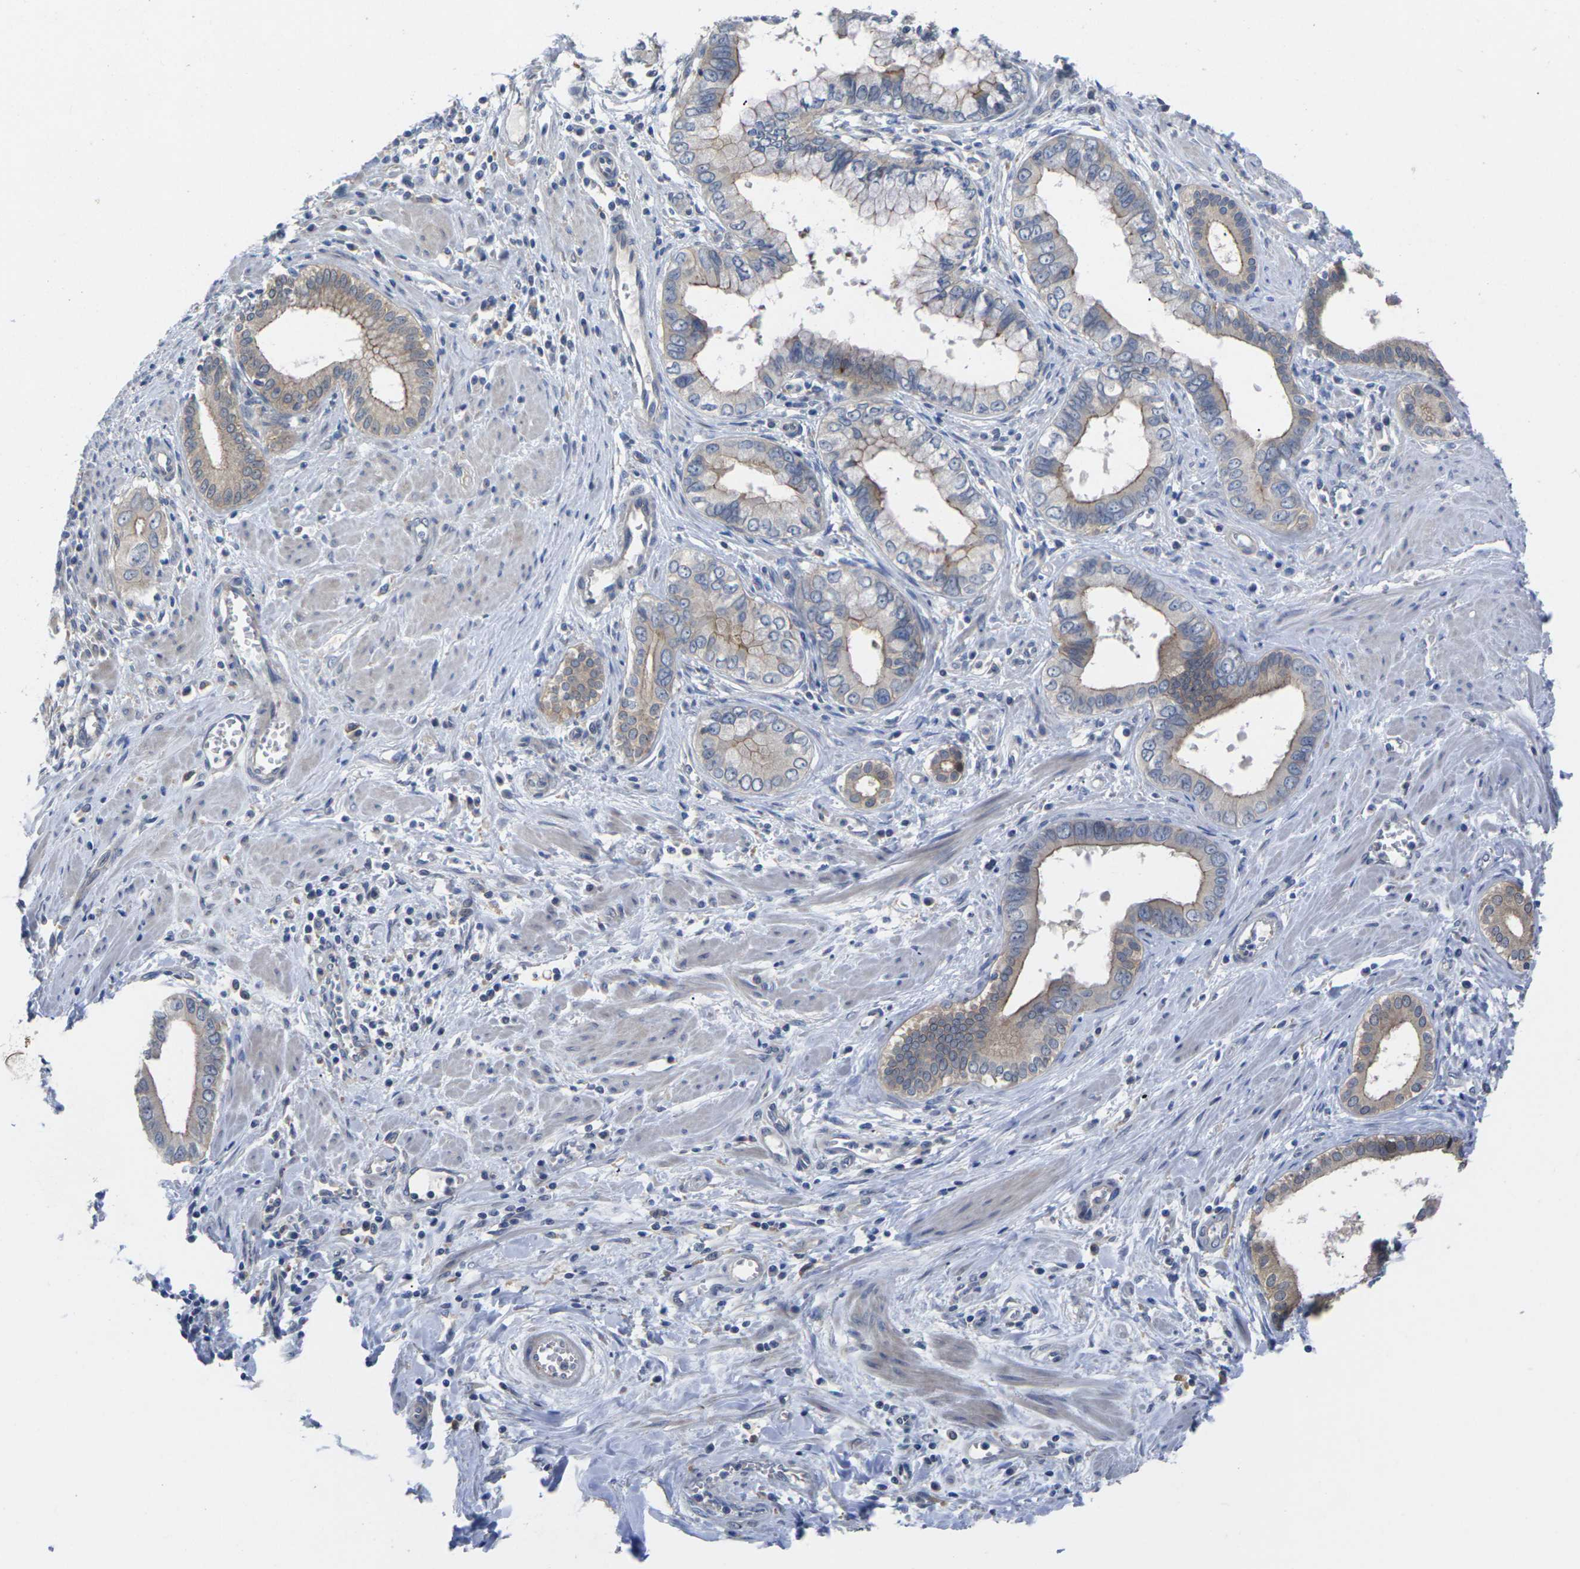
{"staining": {"intensity": "moderate", "quantity": "25%-75%", "location": "cytoplasmic/membranous"}, "tissue": "pancreatic cancer", "cell_type": "Tumor cells", "image_type": "cancer", "snomed": [{"axis": "morphology", "description": "Normal tissue, NOS"}, {"axis": "topography", "description": "Lymph node"}], "caption": "The photomicrograph demonstrates immunohistochemical staining of pancreatic cancer. There is moderate cytoplasmic/membranous positivity is present in about 25%-75% of tumor cells.", "gene": "SCNN1A", "patient": {"sex": "male", "age": 50}}